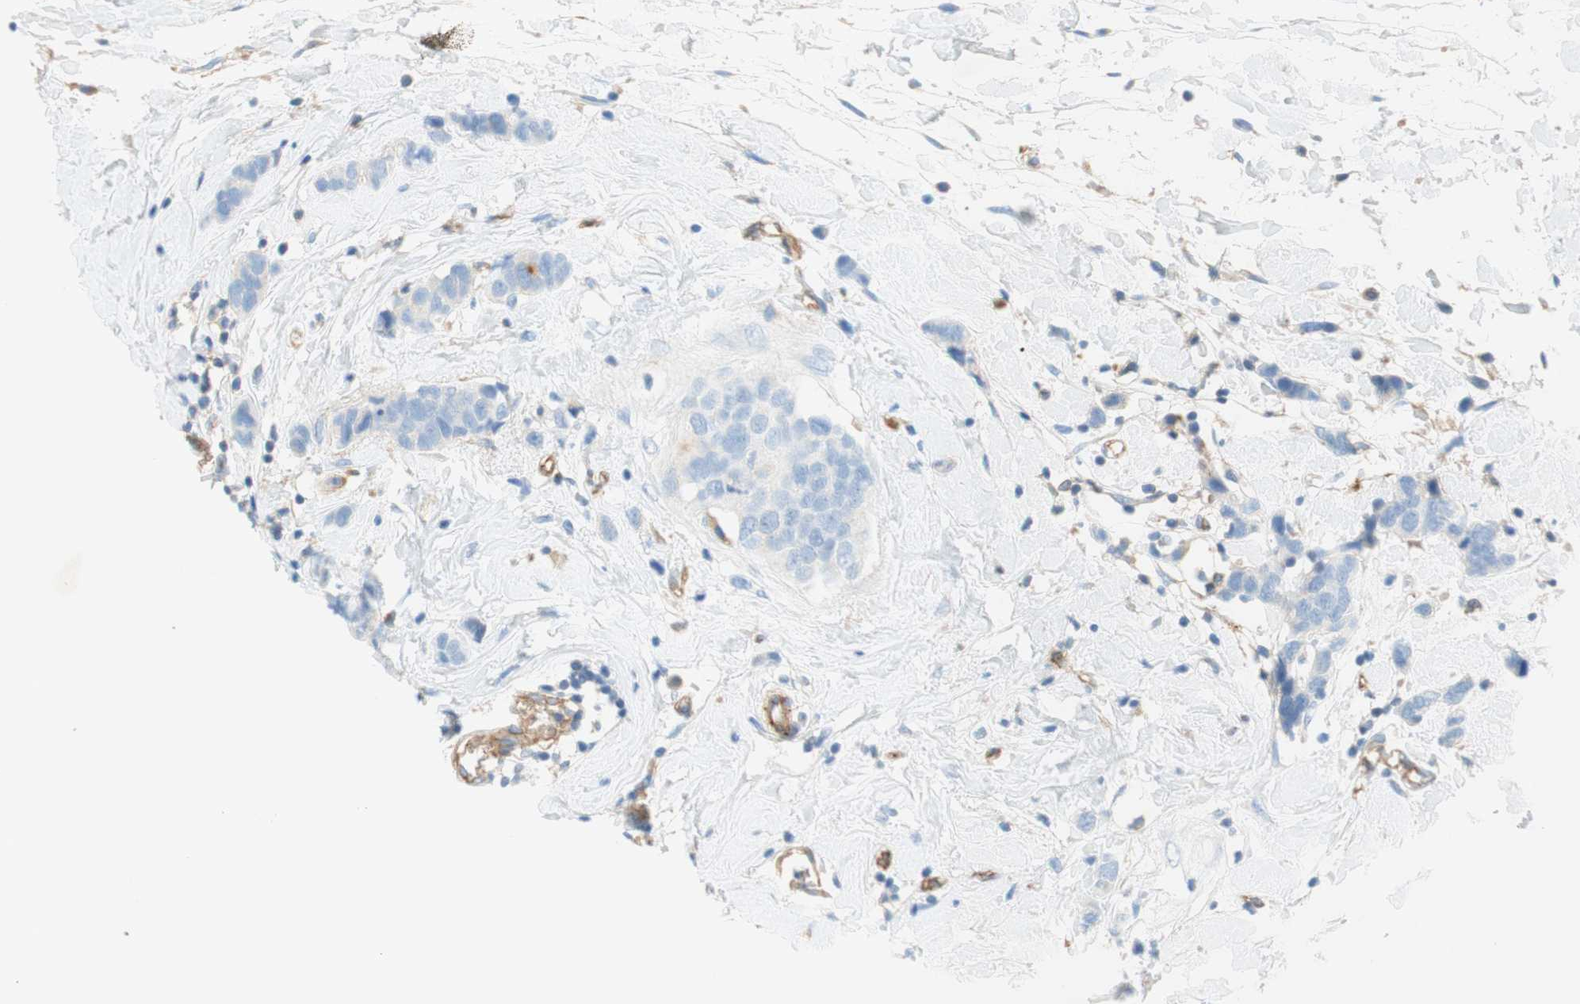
{"staining": {"intensity": "negative", "quantity": "none", "location": "none"}, "tissue": "breast cancer", "cell_type": "Tumor cells", "image_type": "cancer", "snomed": [{"axis": "morphology", "description": "Normal tissue, NOS"}, {"axis": "morphology", "description": "Duct carcinoma"}, {"axis": "topography", "description": "Breast"}], "caption": "A high-resolution histopathology image shows immunohistochemistry staining of invasive ductal carcinoma (breast), which reveals no significant staining in tumor cells.", "gene": "STOM", "patient": {"sex": "female", "age": 50}}